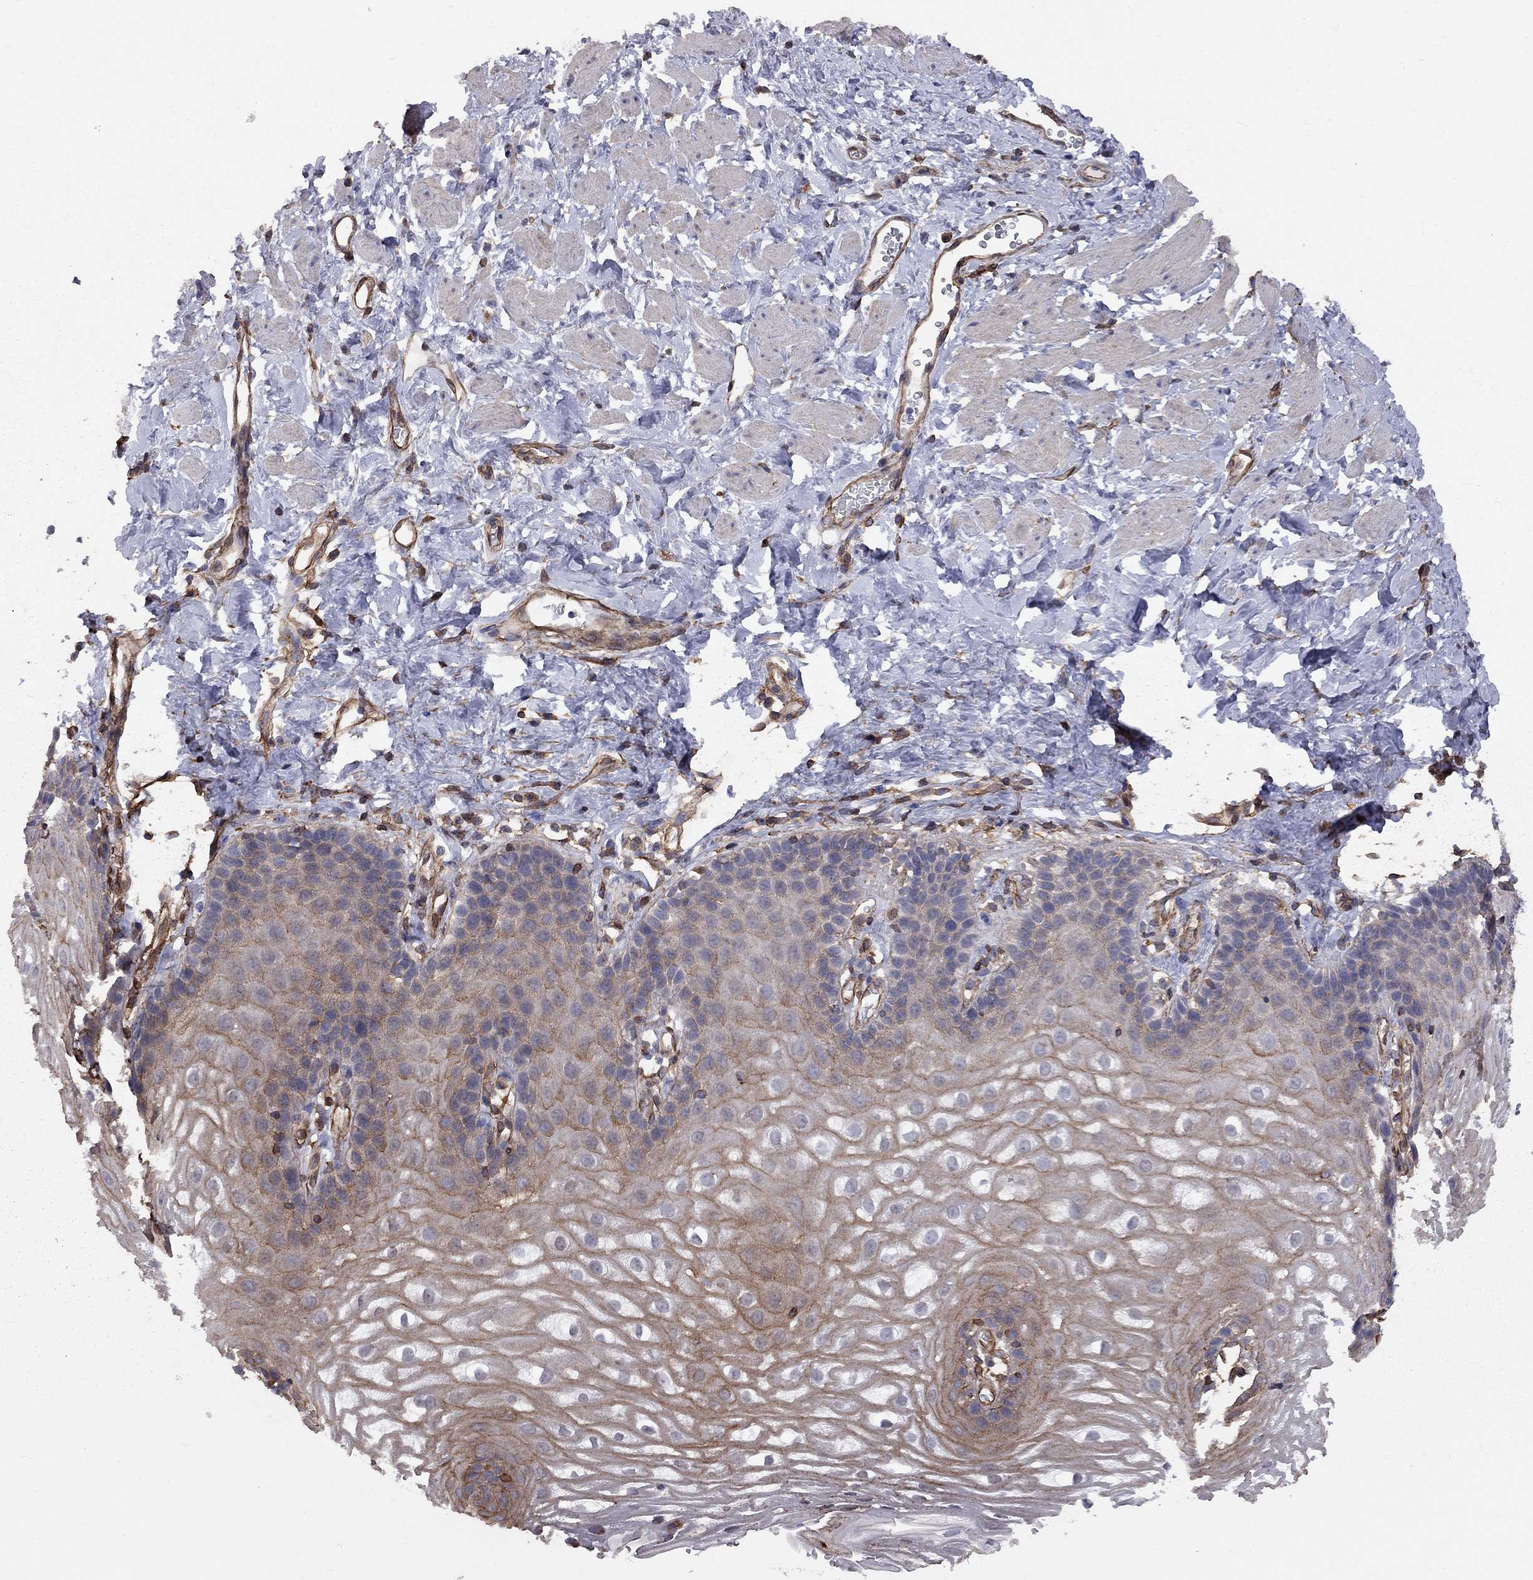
{"staining": {"intensity": "strong", "quantity": "25%-75%", "location": "cytoplasmic/membranous"}, "tissue": "esophagus", "cell_type": "Squamous epithelial cells", "image_type": "normal", "snomed": [{"axis": "morphology", "description": "Normal tissue, NOS"}, {"axis": "topography", "description": "Esophagus"}], "caption": "IHC micrograph of unremarkable human esophagus stained for a protein (brown), which shows high levels of strong cytoplasmic/membranous positivity in approximately 25%-75% of squamous epithelial cells.", "gene": "BICDL2", "patient": {"sex": "male", "age": 64}}